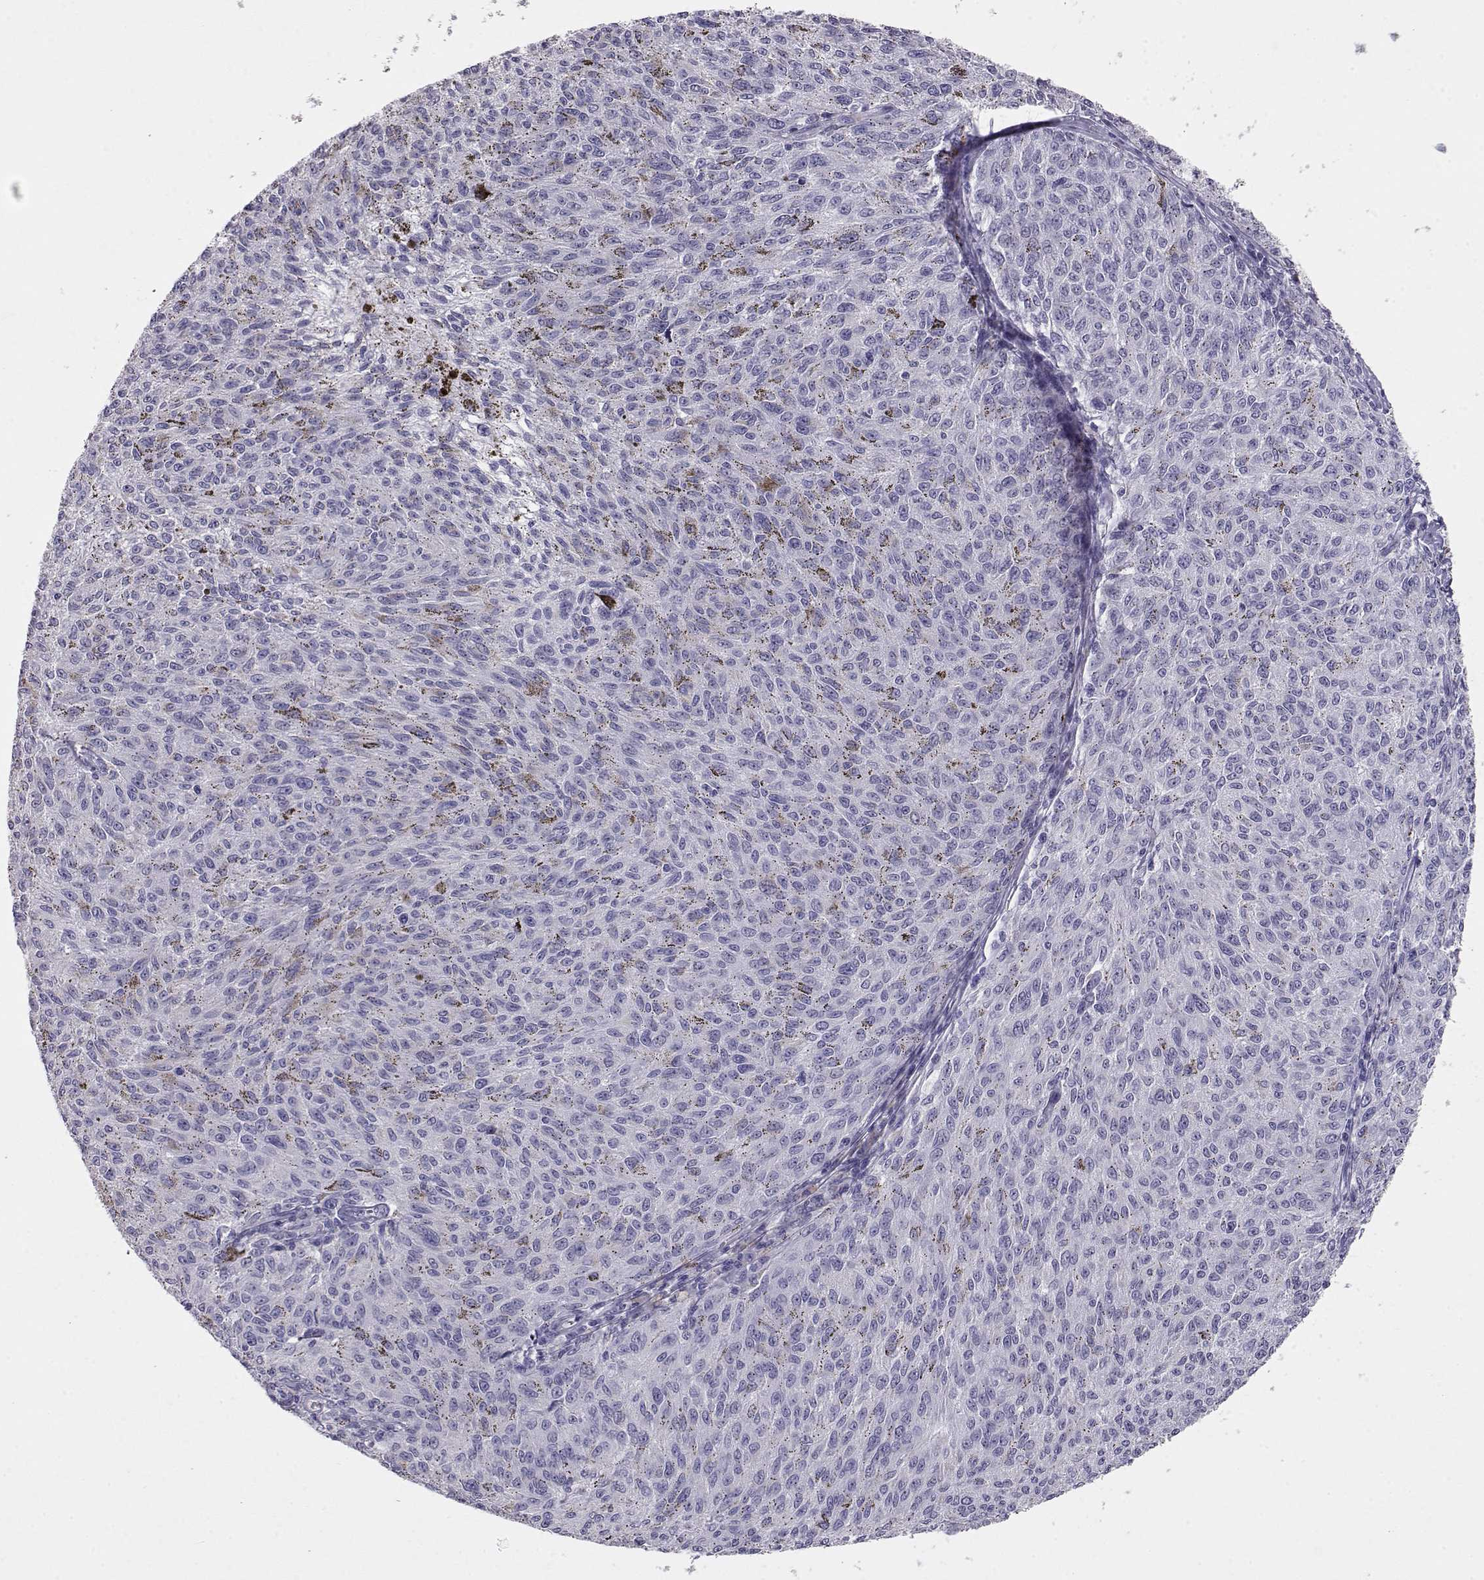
{"staining": {"intensity": "negative", "quantity": "none", "location": "none"}, "tissue": "melanoma", "cell_type": "Tumor cells", "image_type": "cancer", "snomed": [{"axis": "morphology", "description": "Malignant melanoma, NOS"}, {"axis": "topography", "description": "Skin"}], "caption": "A high-resolution micrograph shows immunohistochemistry (IHC) staining of malignant melanoma, which reveals no significant positivity in tumor cells. Nuclei are stained in blue.", "gene": "LAMB3", "patient": {"sex": "female", "age": 72}}